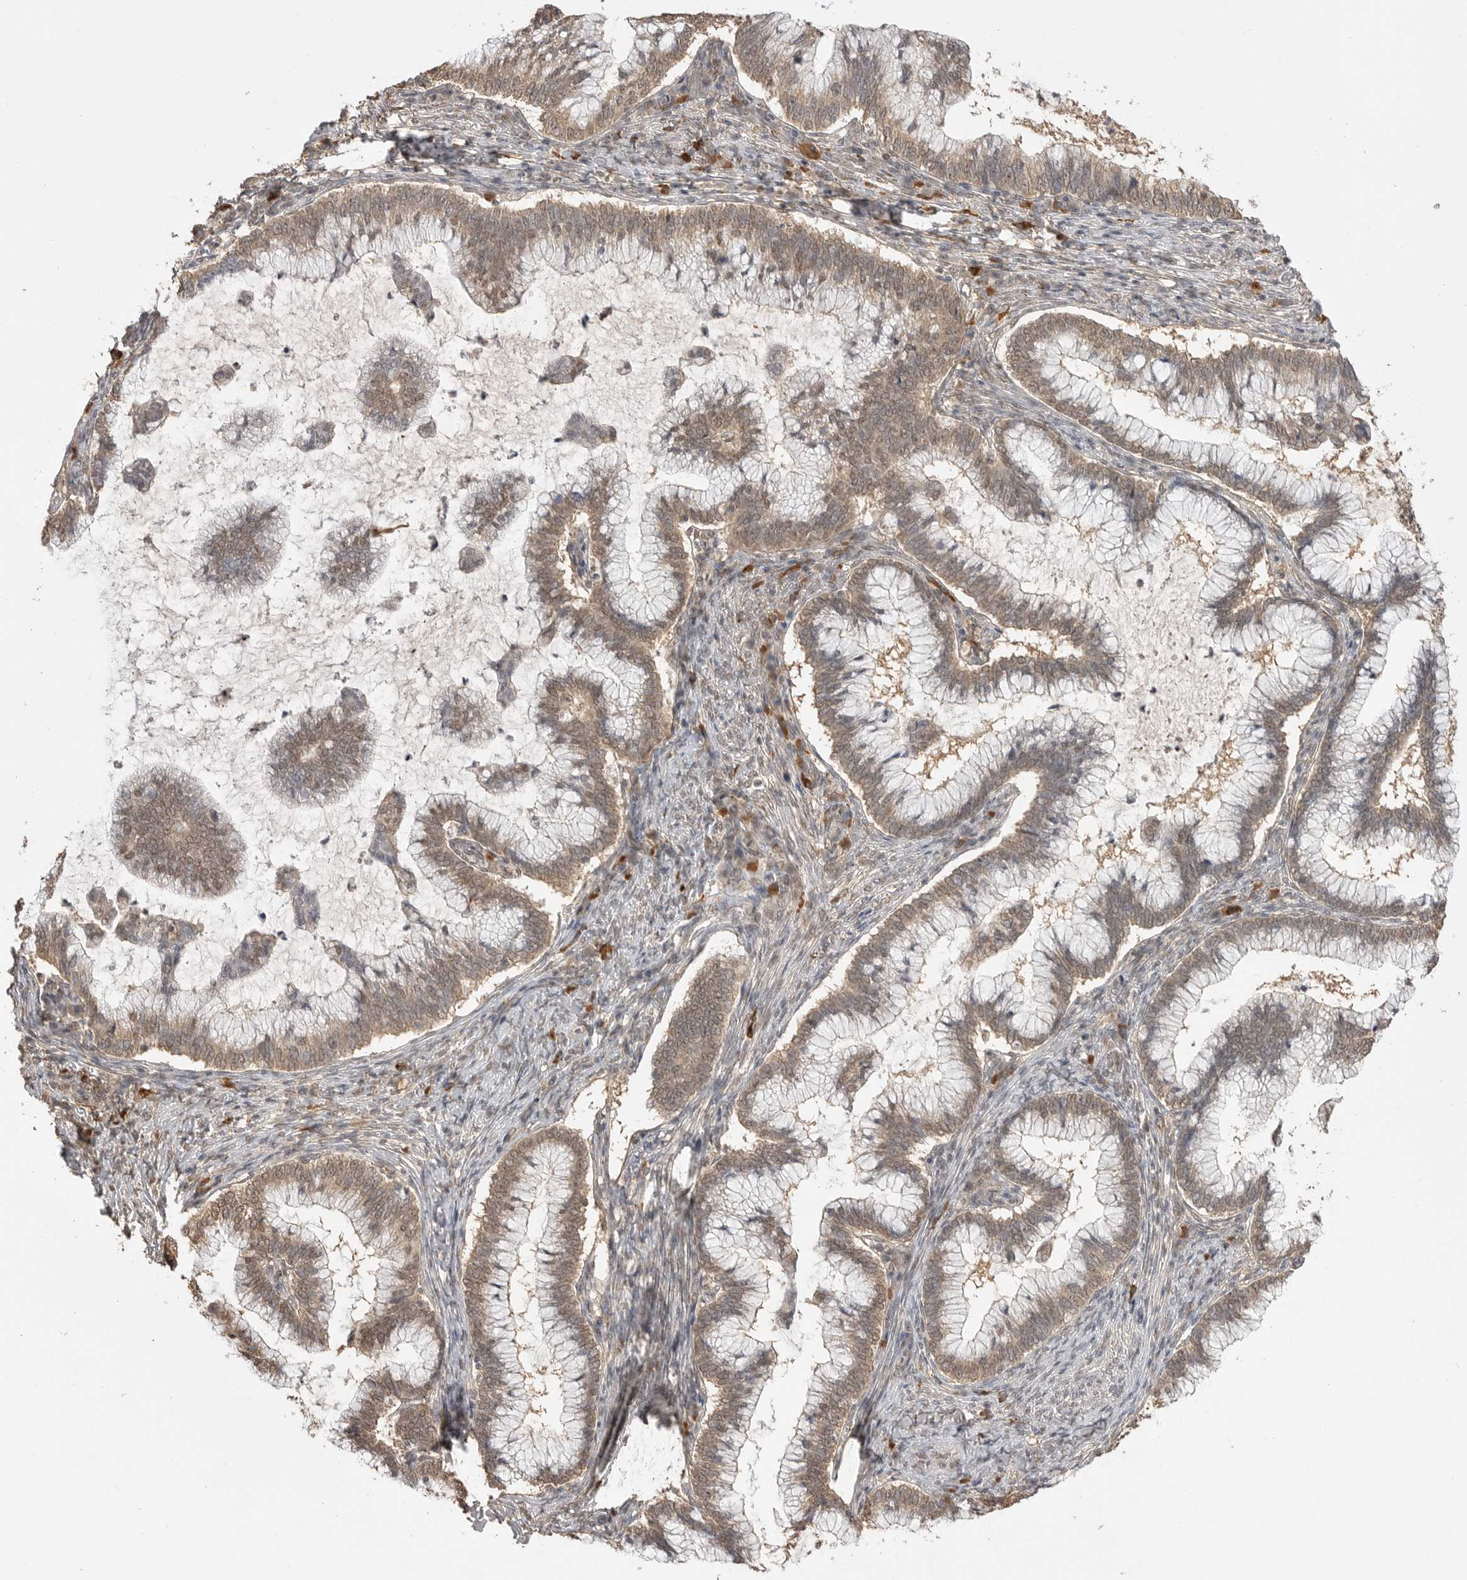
{"staining": {"intensity": "weak", "quantity": ">75%", "location": "cytoplasmic/membranous,nuclear"}, "tissue": "cervical cancer", "cell_type": "Tumor cells", "image_type": "cancer", "snomed": [{"axis": "morphology", "description": "Adenocarcinoma, NOS"}, {"axis": "topography", "description": "Cervix"}], "caption": "A brown stain shows weak cytoplasmic/membranous and nuclear expression of a protein in adenocarcinoma (cervical) tumor cells.", "gene": "ASPSCR1", "patient": {"sex": "female", "age": 36}}